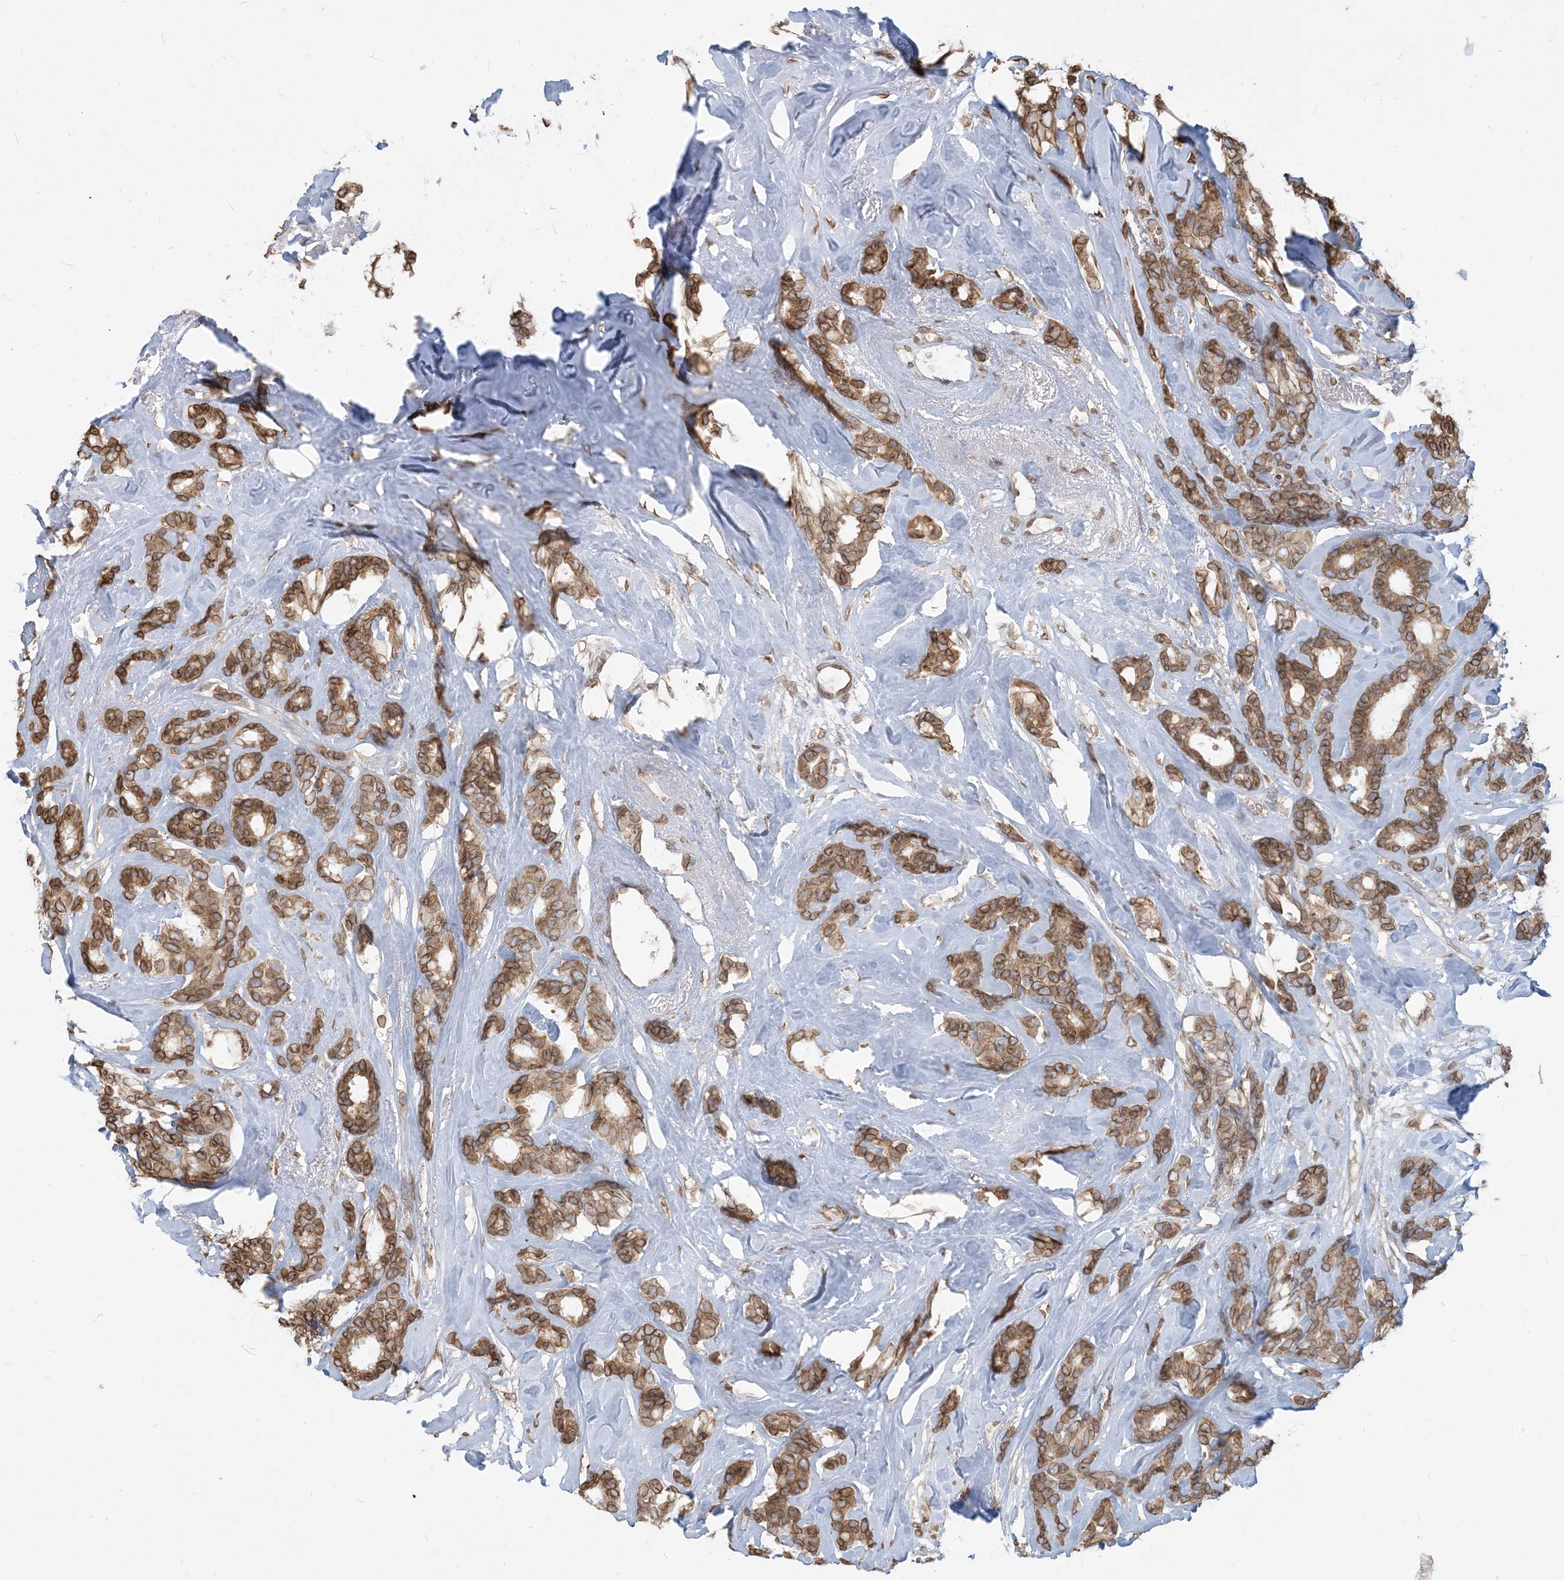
{"staining": {"intensity": "moderate", "quantity": ">75%", "location": "cytoplasmic/membranous,nuclear"}, "tissue": "breast cancer", "cell_type": "Tumor cells", "image_type": "cancer", "snomed": [{"axis": "morphology", "description": "Duct carcinoma"}, {"axis": "topography", "description": "Breast"}], "caption": "High-power microscopy captured an immunohistochemistry image of invasive ductal carcinoma (breast), revealing moderate cytoplasmic/membranous and nuclear expression in approximately >75% of tumor cells.", "gene": "WWP1", "patient": {"sex": "female", "age": 87}}